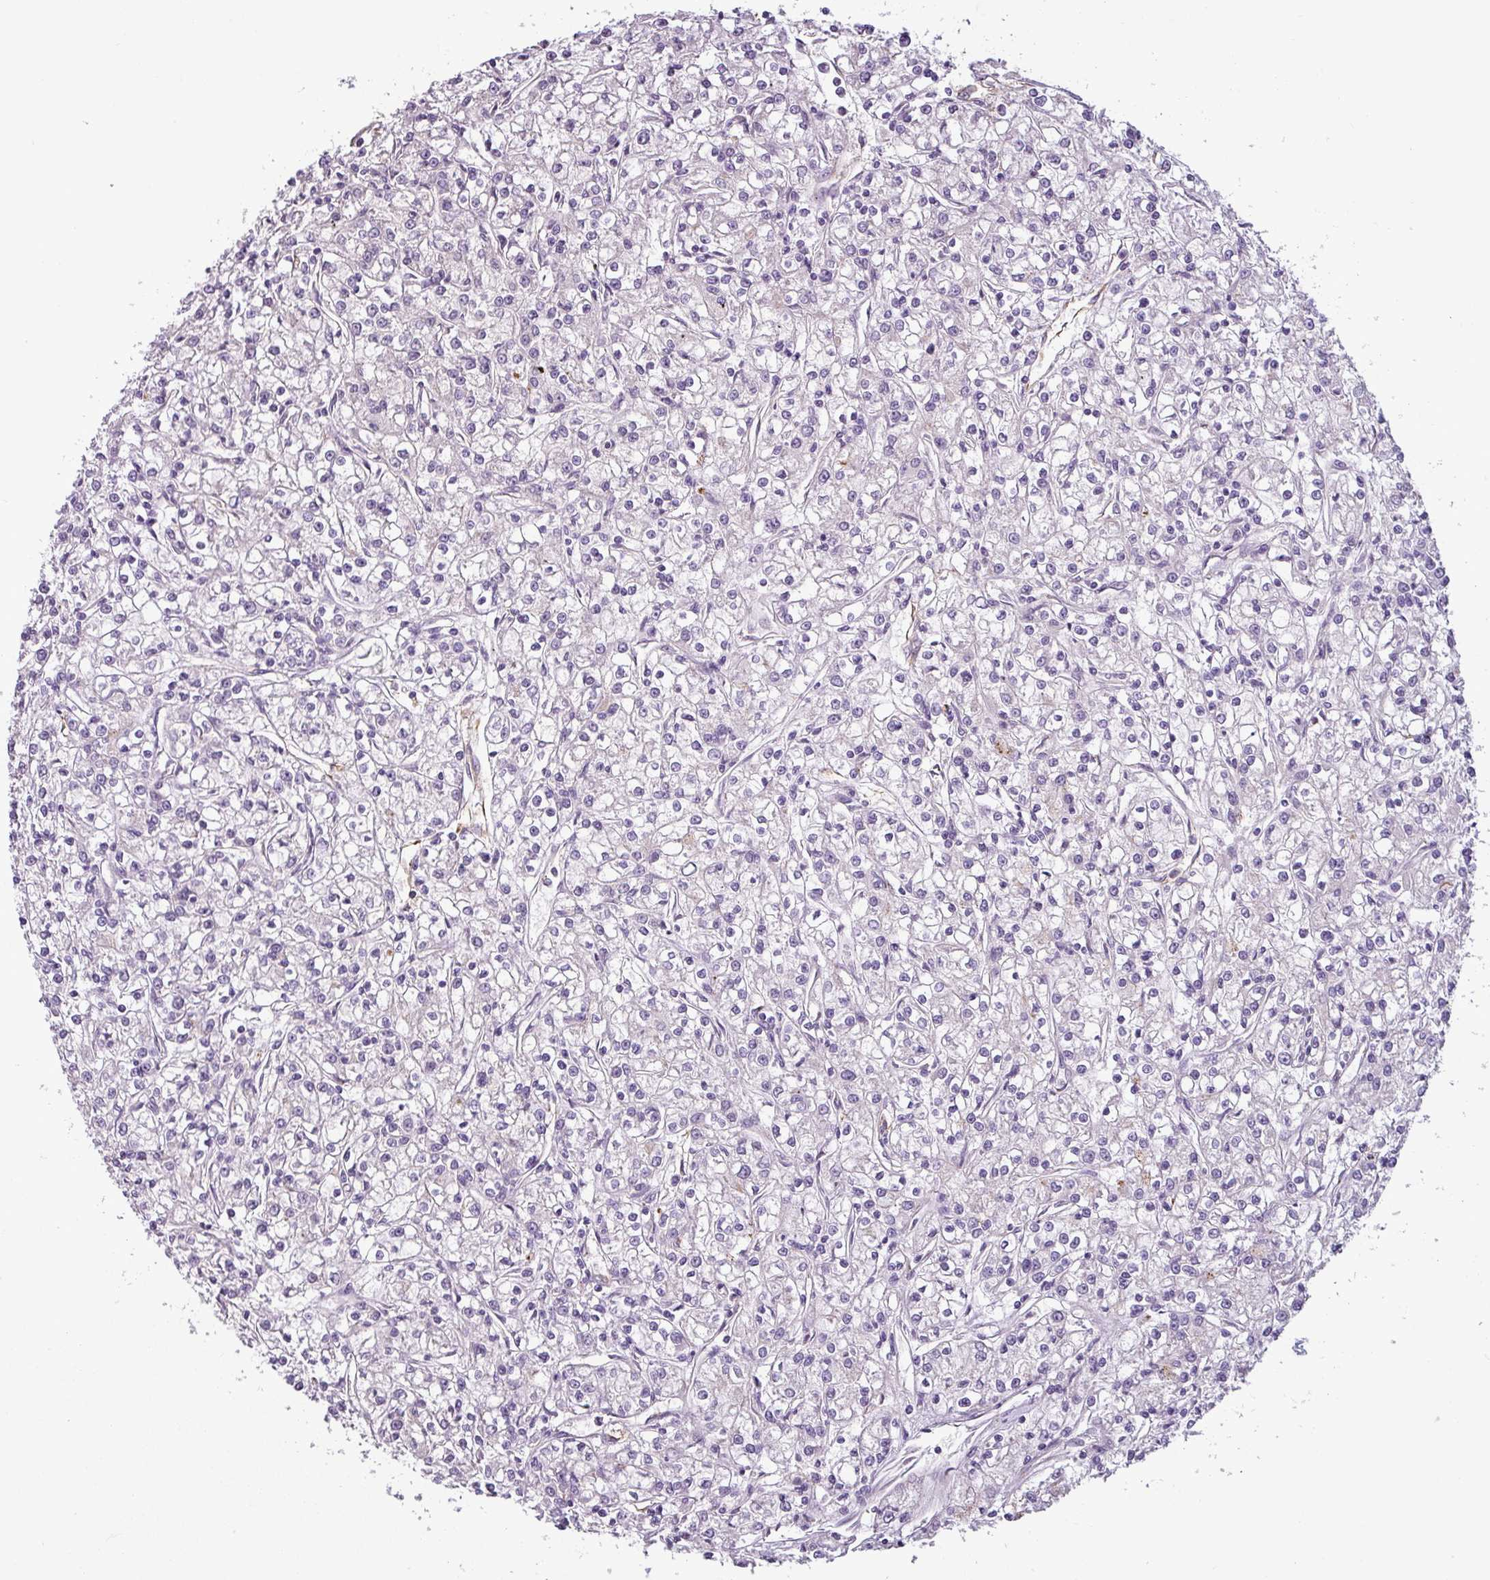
{"staining": {"intensity": "negative", "quantity": "none", "location": "none"}, "tissue": "renal cancer", "cell_type": "Tumor cells", "image_type": "cancer", "snomed": [{"axis": "morphology", "description": "Adenocarcinoma, NOS"}, {"axis": "topography", "description": "Kidney"}], "caption": "A histopathology image of human renal cancer is negative for staining in tumor cells.", "gene": "APOC1", "patient": {"sex": "female", "age": 59}}